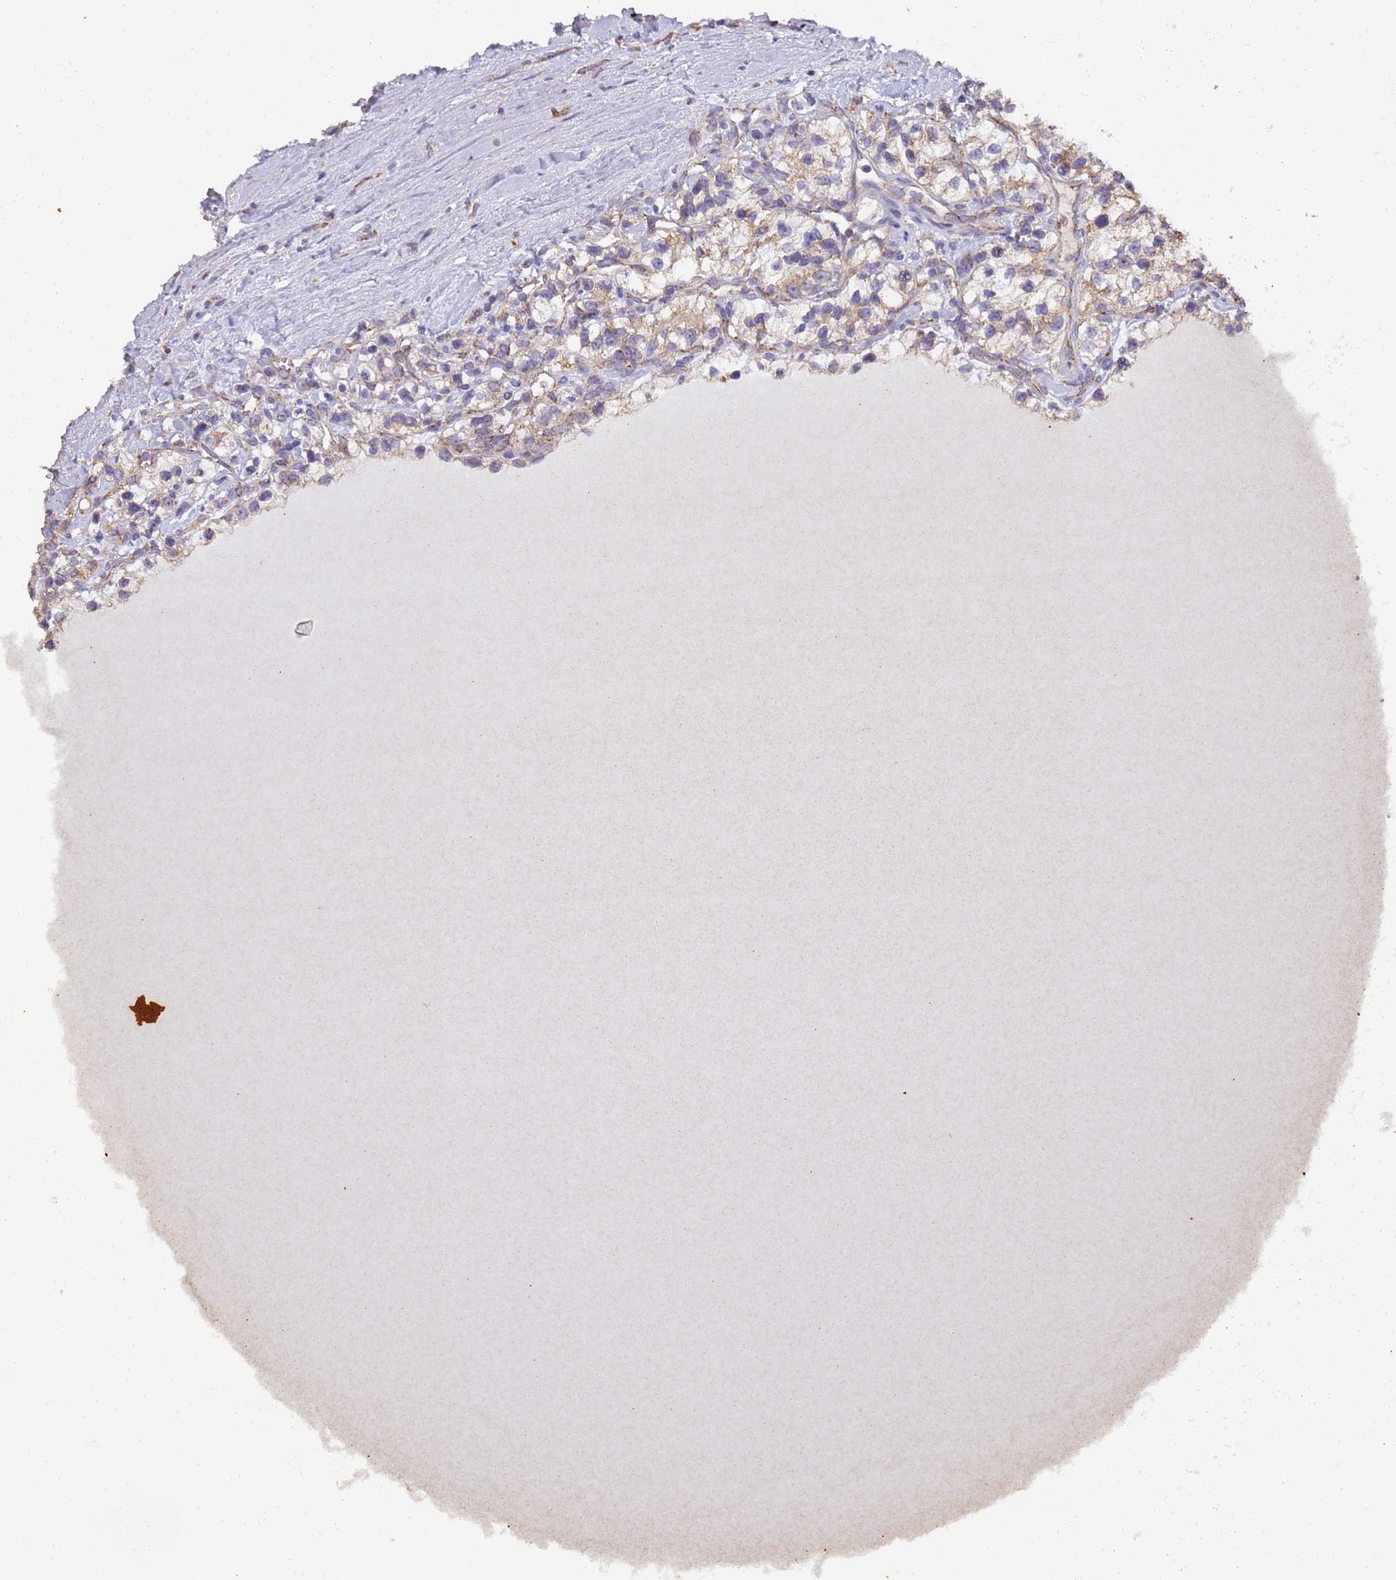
{"staining": {"intensity": "weak", "quantity": ">75%", "location": "cytoplasmic/membranous"}, "tissue": "renal cancer", "cell_type": "Tumor cells", "image_type": "cancer", "snomed": [{"axis": "morphology", "description": "Adenocarcinoma, NOS"}, {"axis": "topography", "description": "Kidney"}], "caption": "Immunohistochemistry (IHC) of human renal adenocarcinoma reveals low levels of weak cytoplasmic/membranous positivity in about >75% of tumor cells.", "gene": "RAPGEF3", "patient": {"sex": "female", "age": 57}}